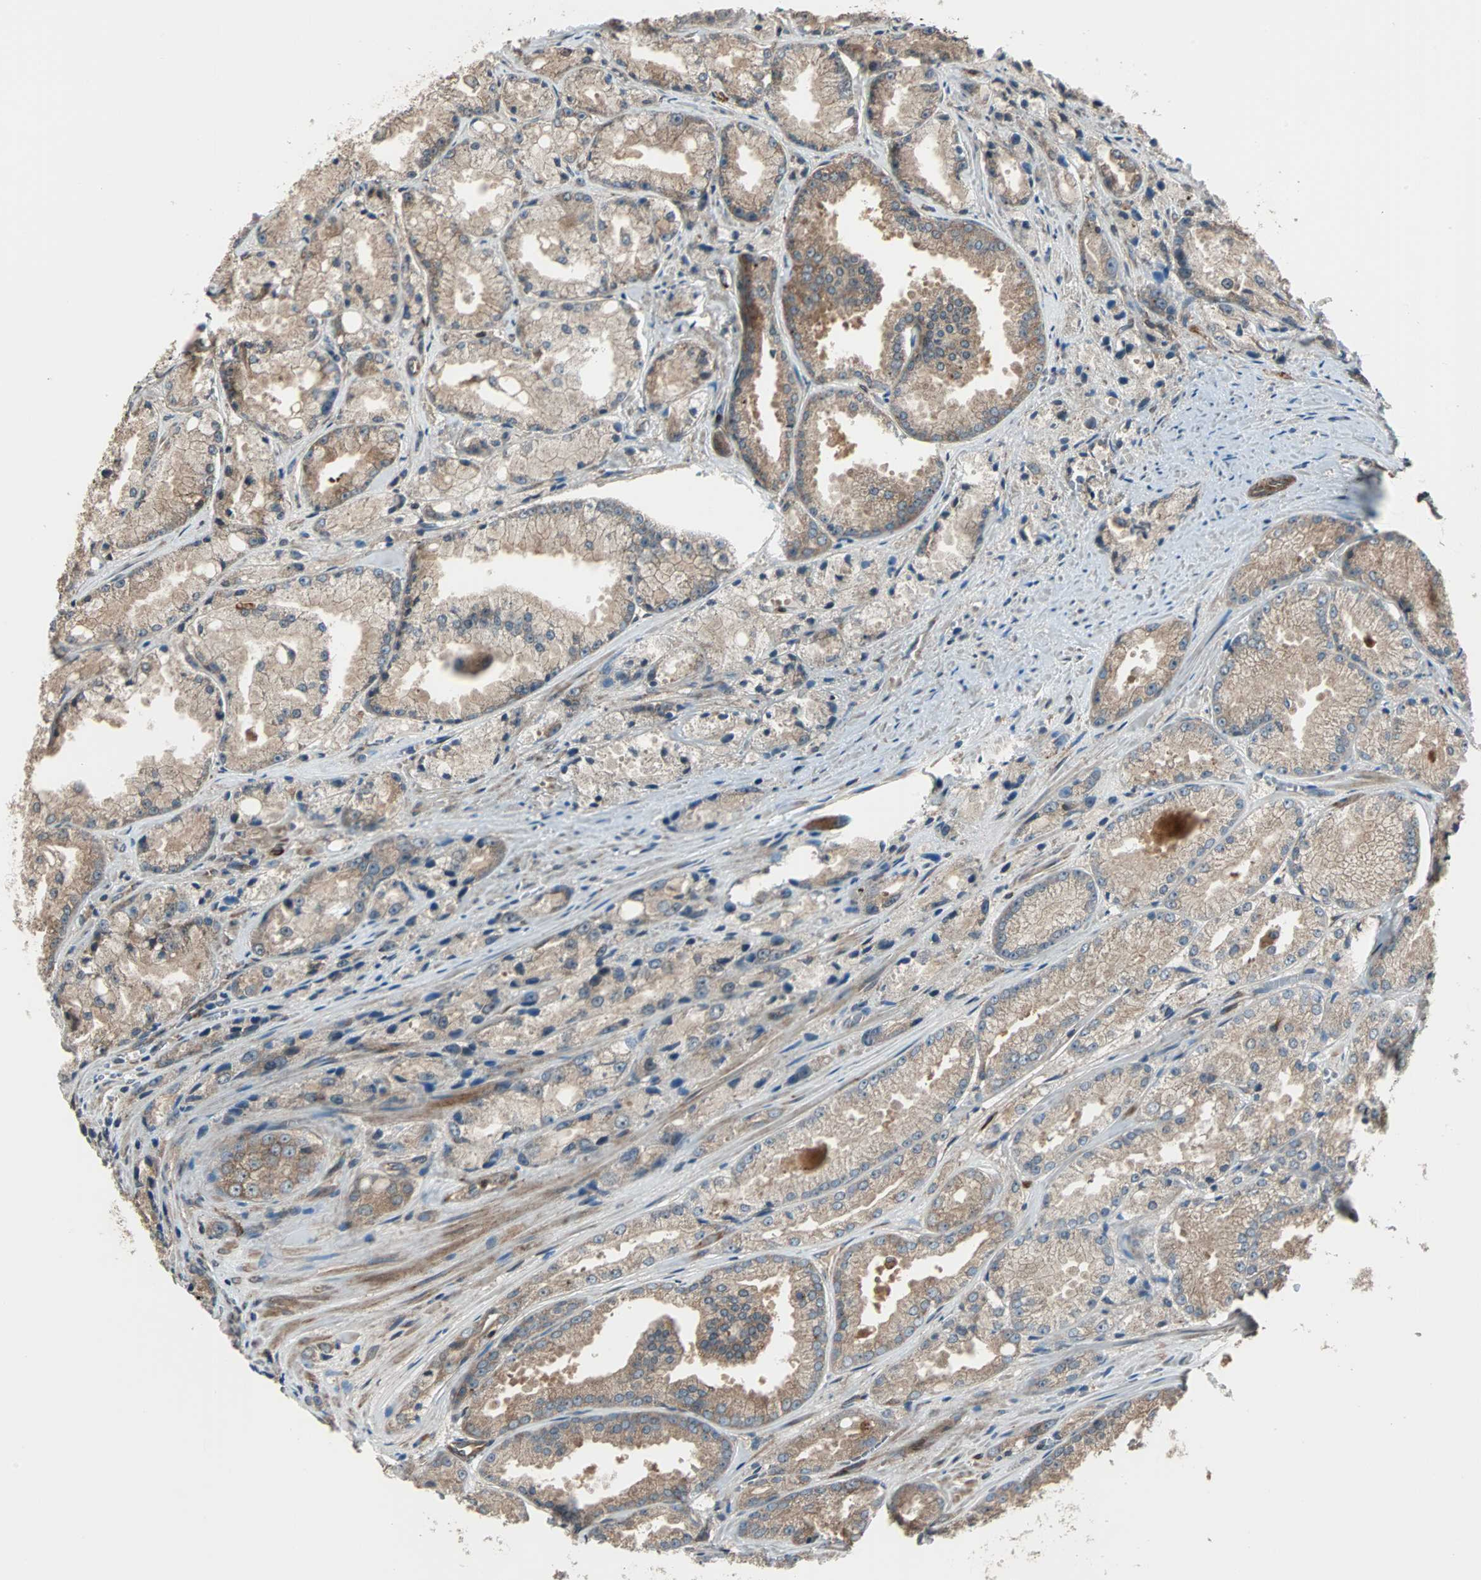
{"staining": {"intensity": "moderate", "quantity": ">75%", "location": "cytoplasmic/membranous"}, "tissue": "prostate cancer", "cell_type": "Tumor cells", "image_type": "cancer", "snomed": [{"axis": "morphology", "description": "Adenocarcinoma, Low grade"}, {"axis": "topography", "description": "Prostate"}], "caption": "Protein staining by immunohistochemistry (IHC) reveals moderate cytoplasmic/membranous staining in approximately >75% of tumor cells in prostate adenocarcinoma (low-grade). Immunohistochemistry stains the protein of interest in brown and the nuclei are stained blue.", "gene": "RAB7A", "patient": {"sex": "male", "age": 64}}